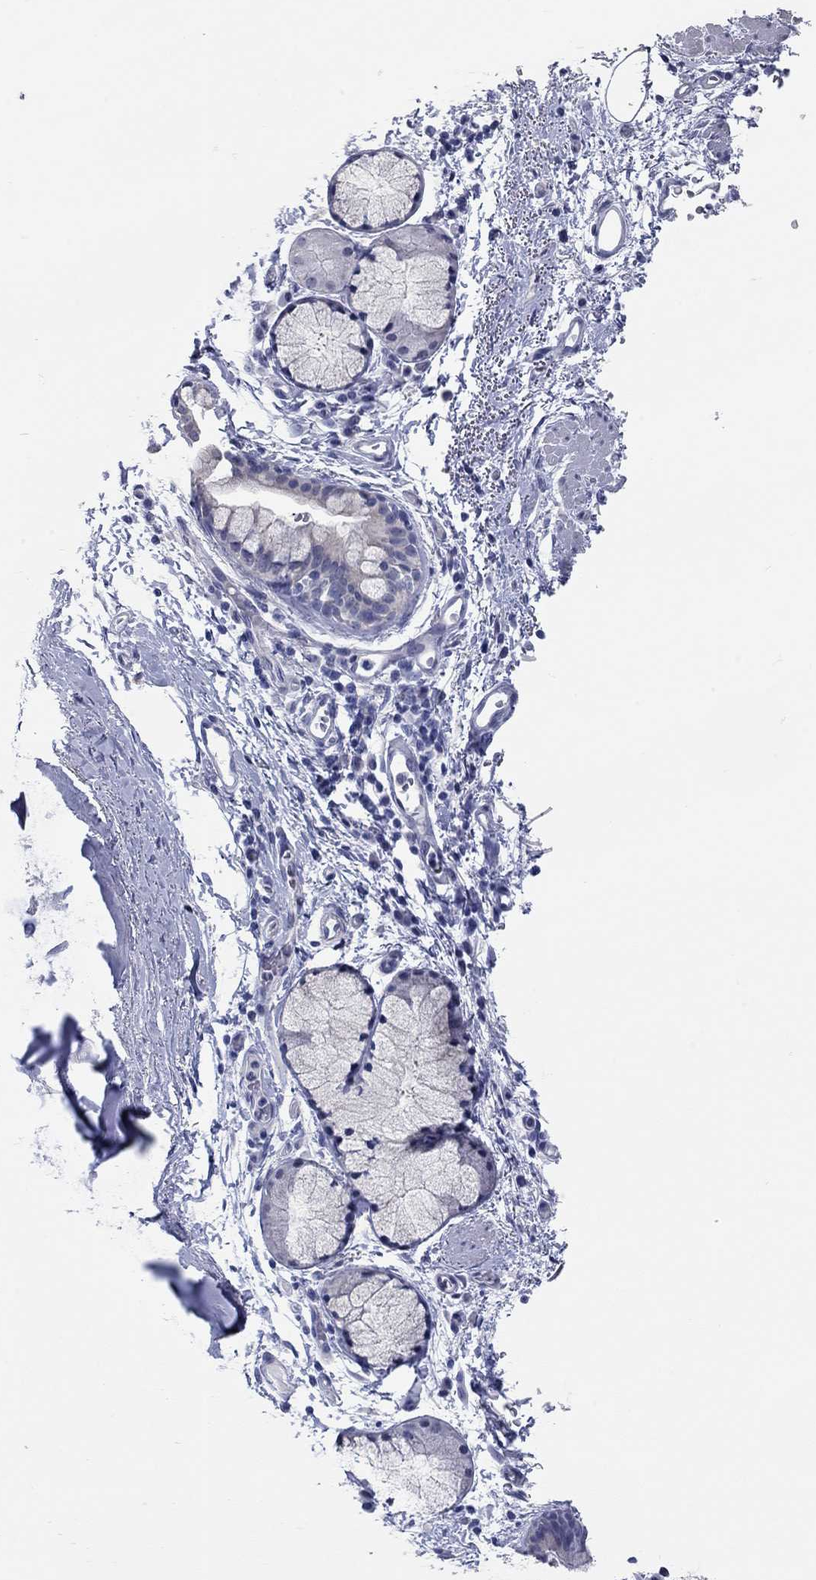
{"staining": {"intensity": "weak", "quantity": "<25%", "location": "cytoplasmic/membranous"}, "tissue": "bronchus", "cell_type": "Respiratory epithelial cells", "image_type": "normal", "snomed": [{"axis": "morphology", "description": "Normal tissue, NOS"}, {"axis": "topography", "description": "Bronchus"}, {"axis": "topography", "description": "Lung"}], "caption": "Image shows no protein positivity in respiratory epithelial cells of unremarkable bronchus.", "gene": "WASF3", "patient": {"sex": "female", "age": 57}}